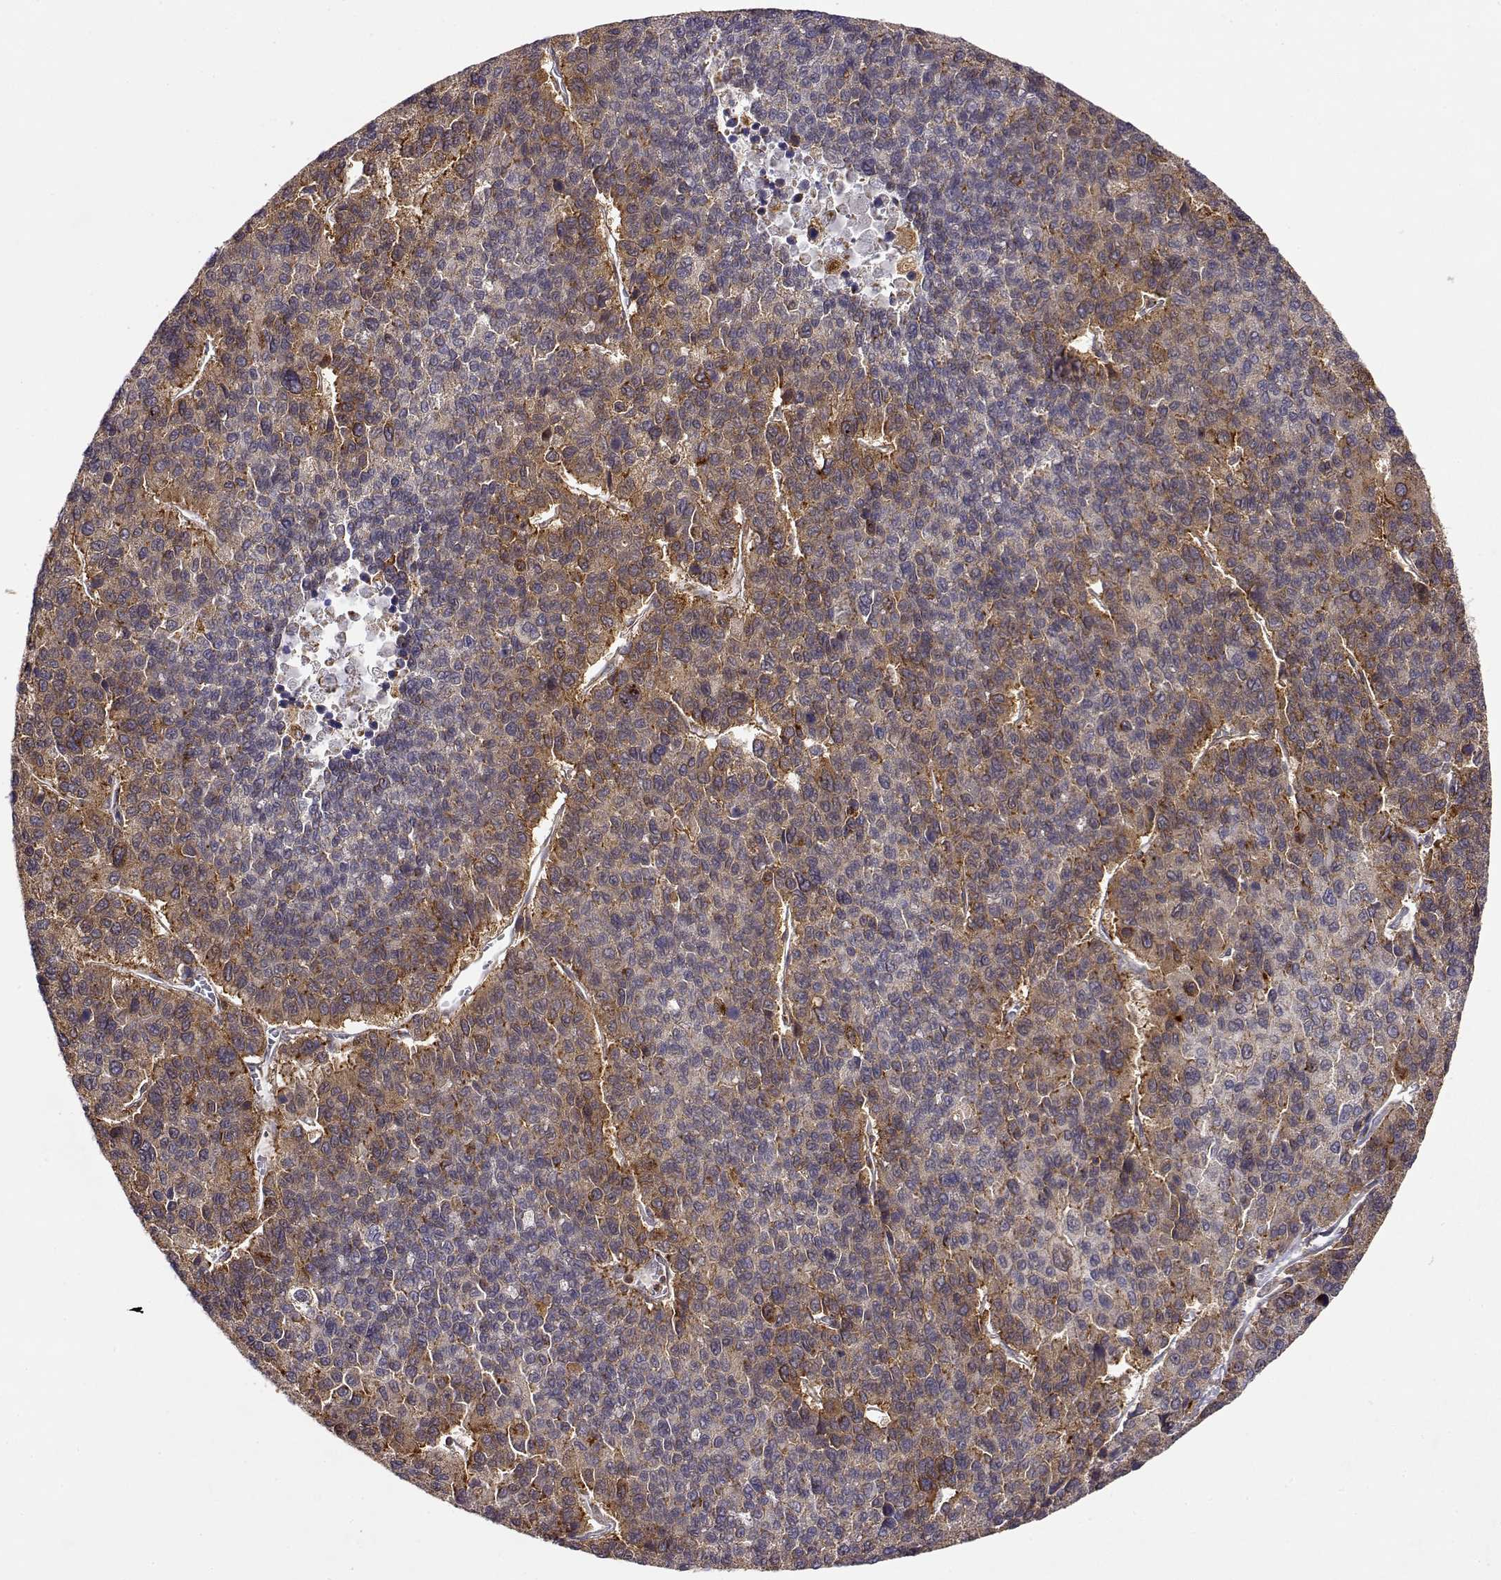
{"staining": {"intensity": "moderate", "quantity": "25%-75%", "location": "cytoplasmic/membranous"}, "tissue": "liver cancer", "cell_type": "Tumor cells", "image_type": "cancer", "snomed": [{"axis": "morphology", "description": "Carcinoma, Hepatocellular, NOS"}, {"axis": "topography", "description": "Liver"}], "caption": "An image showing moderate cytoplasmic/membranous expression in approximately 25%-75% of tumor cells in liver cancer, as visualized by brown immunohistochemical staining.", "gene": "RNF13", "patient": {"sex": "female", "age": 41}}